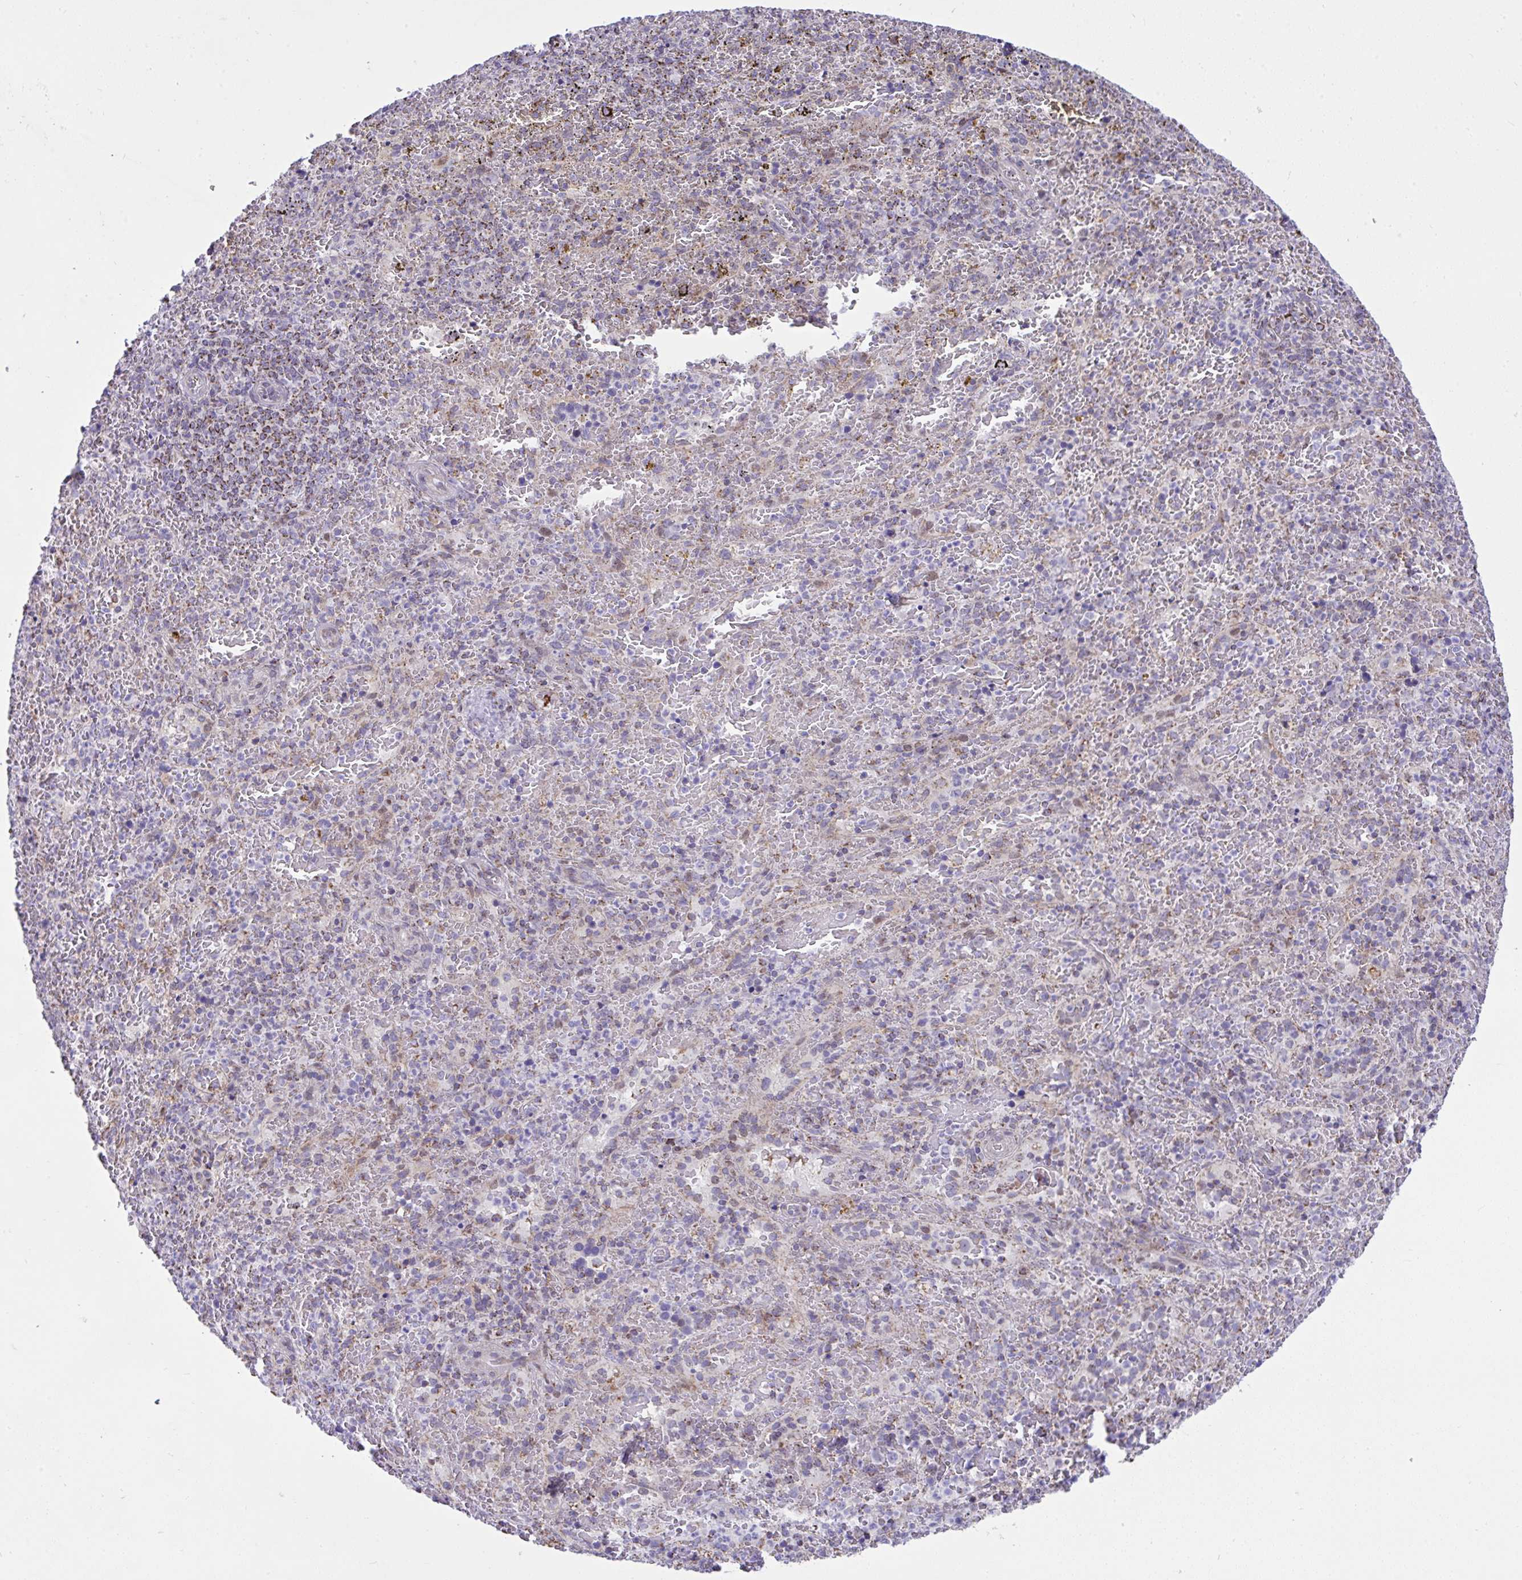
{"staining": {"intensity": "moderate", "quantity": "<25%", "location": "cytoplasmic/membranous"}, "tissue": "spleen", "cell_type": "Cells in red pulp", "image_type": "normal", "snomed": [{"axis": "morphology", "description": "Normal tissue, NOS"}, {"axis": "topography", "description": "Spleen"}], "caption": "Protein expression analysis of normal human spleen reveals moderate cytoplasmic/membranous expression in about <25% of cells in red pulp. Using DAB (3,3'-diaminobenzidine) (brown) and hematoxylin (blue) stains, captured at high magnification using brightfield microscopy.", "gene": "ZNF362", "patient": {"sex": "female", "age": 50}}